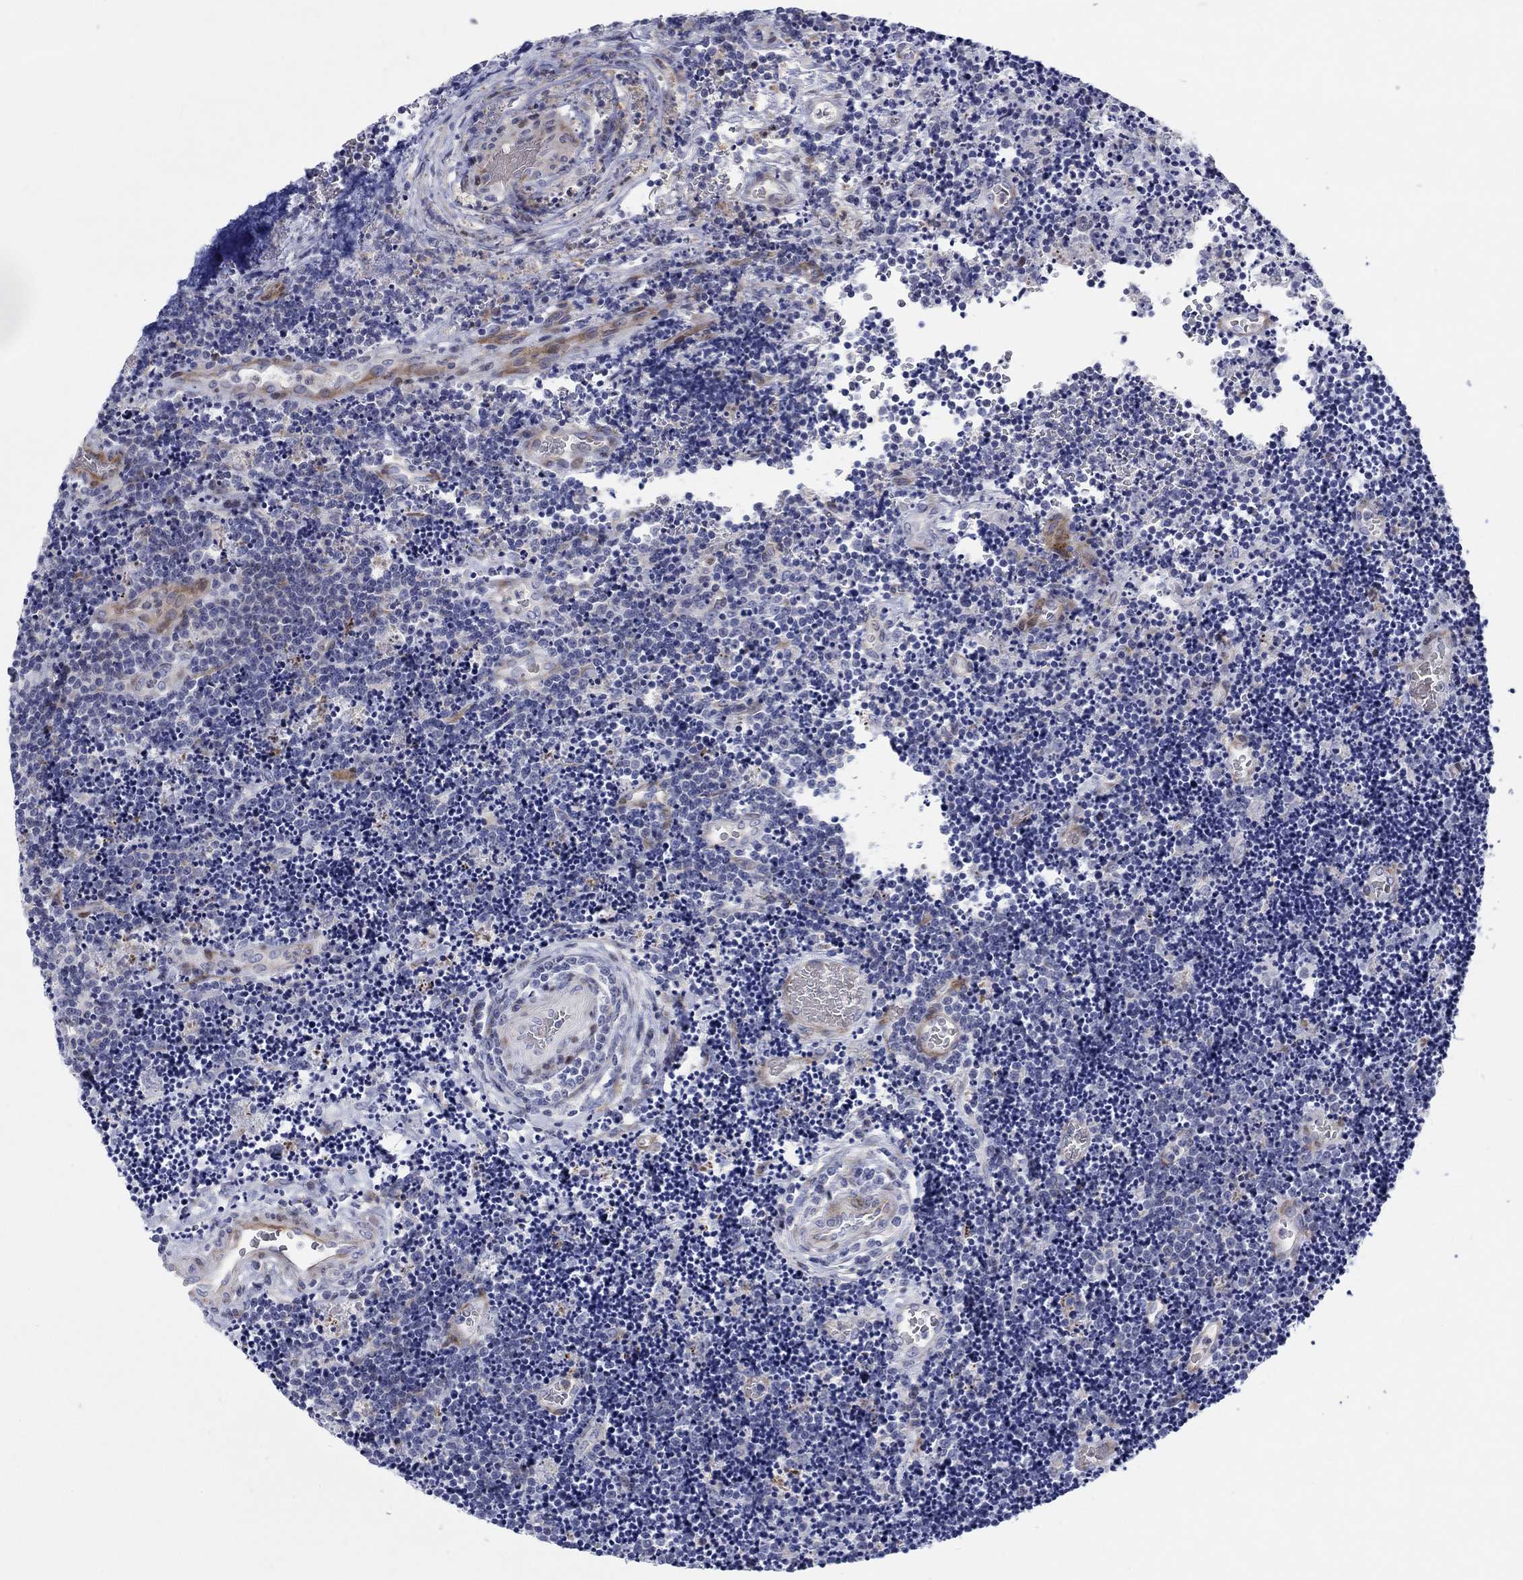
{"staining": {"intensity": "negative", "quantity": "none", "location": "none"}, "tissue": "lymphoma", "cell_type": "Tumor cells", "image_type": "cancer", "snomed": [{"axis": "morphology", "description": "Malignant lymphoma, non-Hodgkin's type, Low grade"}, {"axis": "topography", "description": "Brain"}], "caption": "Histopathology image shows no protein staining in tumor cells of lymphoma tissue.", "gene": "ARHGAP36", "patient": {"sex": "female", "age": 66}}